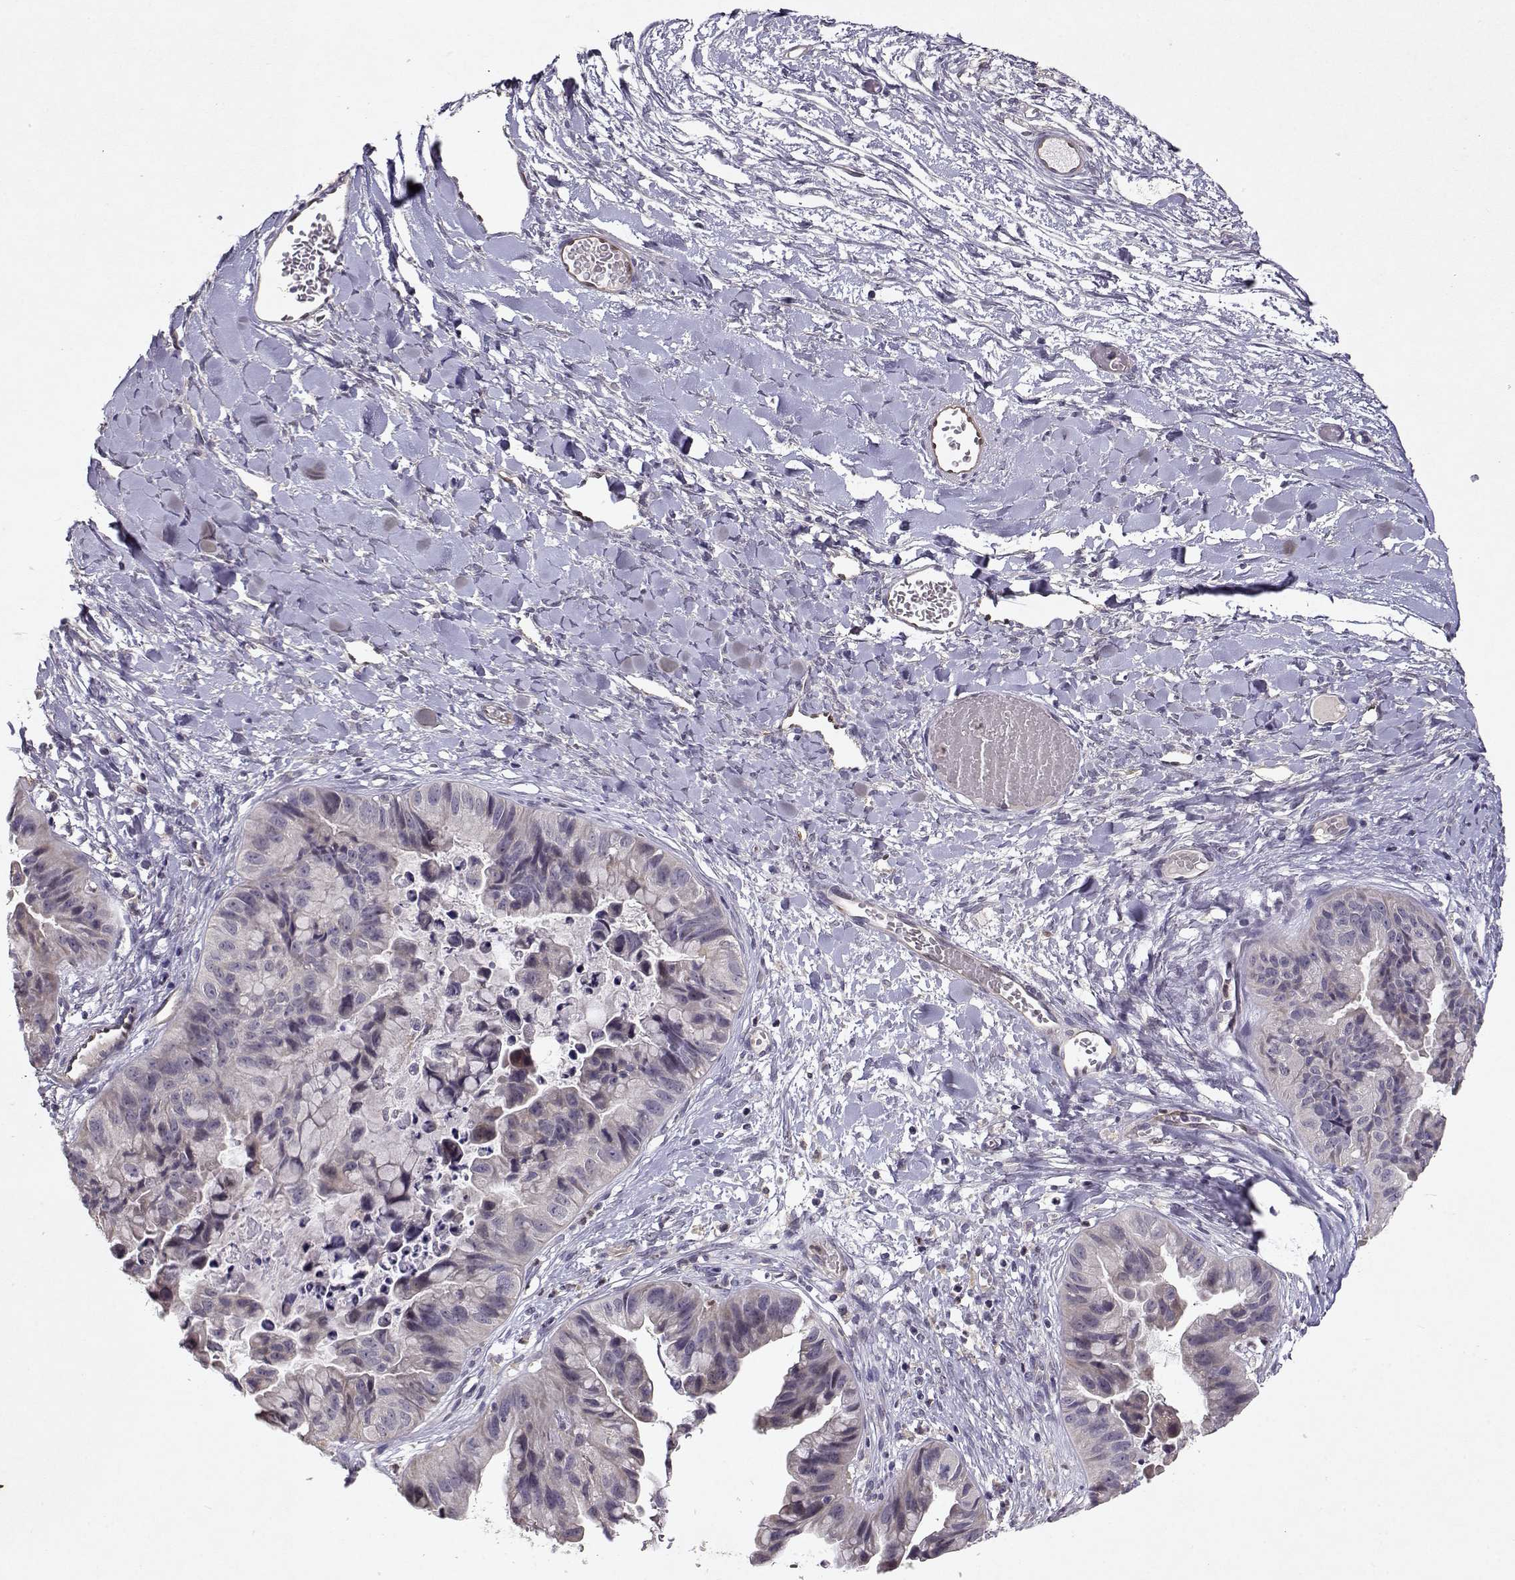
{"staining": {"intensity": "negative", "quantity": "none", "location": "none"}, "tissue": "ovarian cancer", "cell_type": "Tumor cells", "image_type": "cancer", "snomed": [{"axis": "morphology", "description": "Cystadenocarcinoma, mucinous, NOS"}, {"axis": "topography", "description": "Ovary"}], "caption": "Mucinous cystadenocarcinoma (ovarian) stained for a protein using immunohistochemistry (IHC) demonstrates no positivity tumor cells.", "gene": "BMX", "patient": {"sex": "female", "age": 76}}